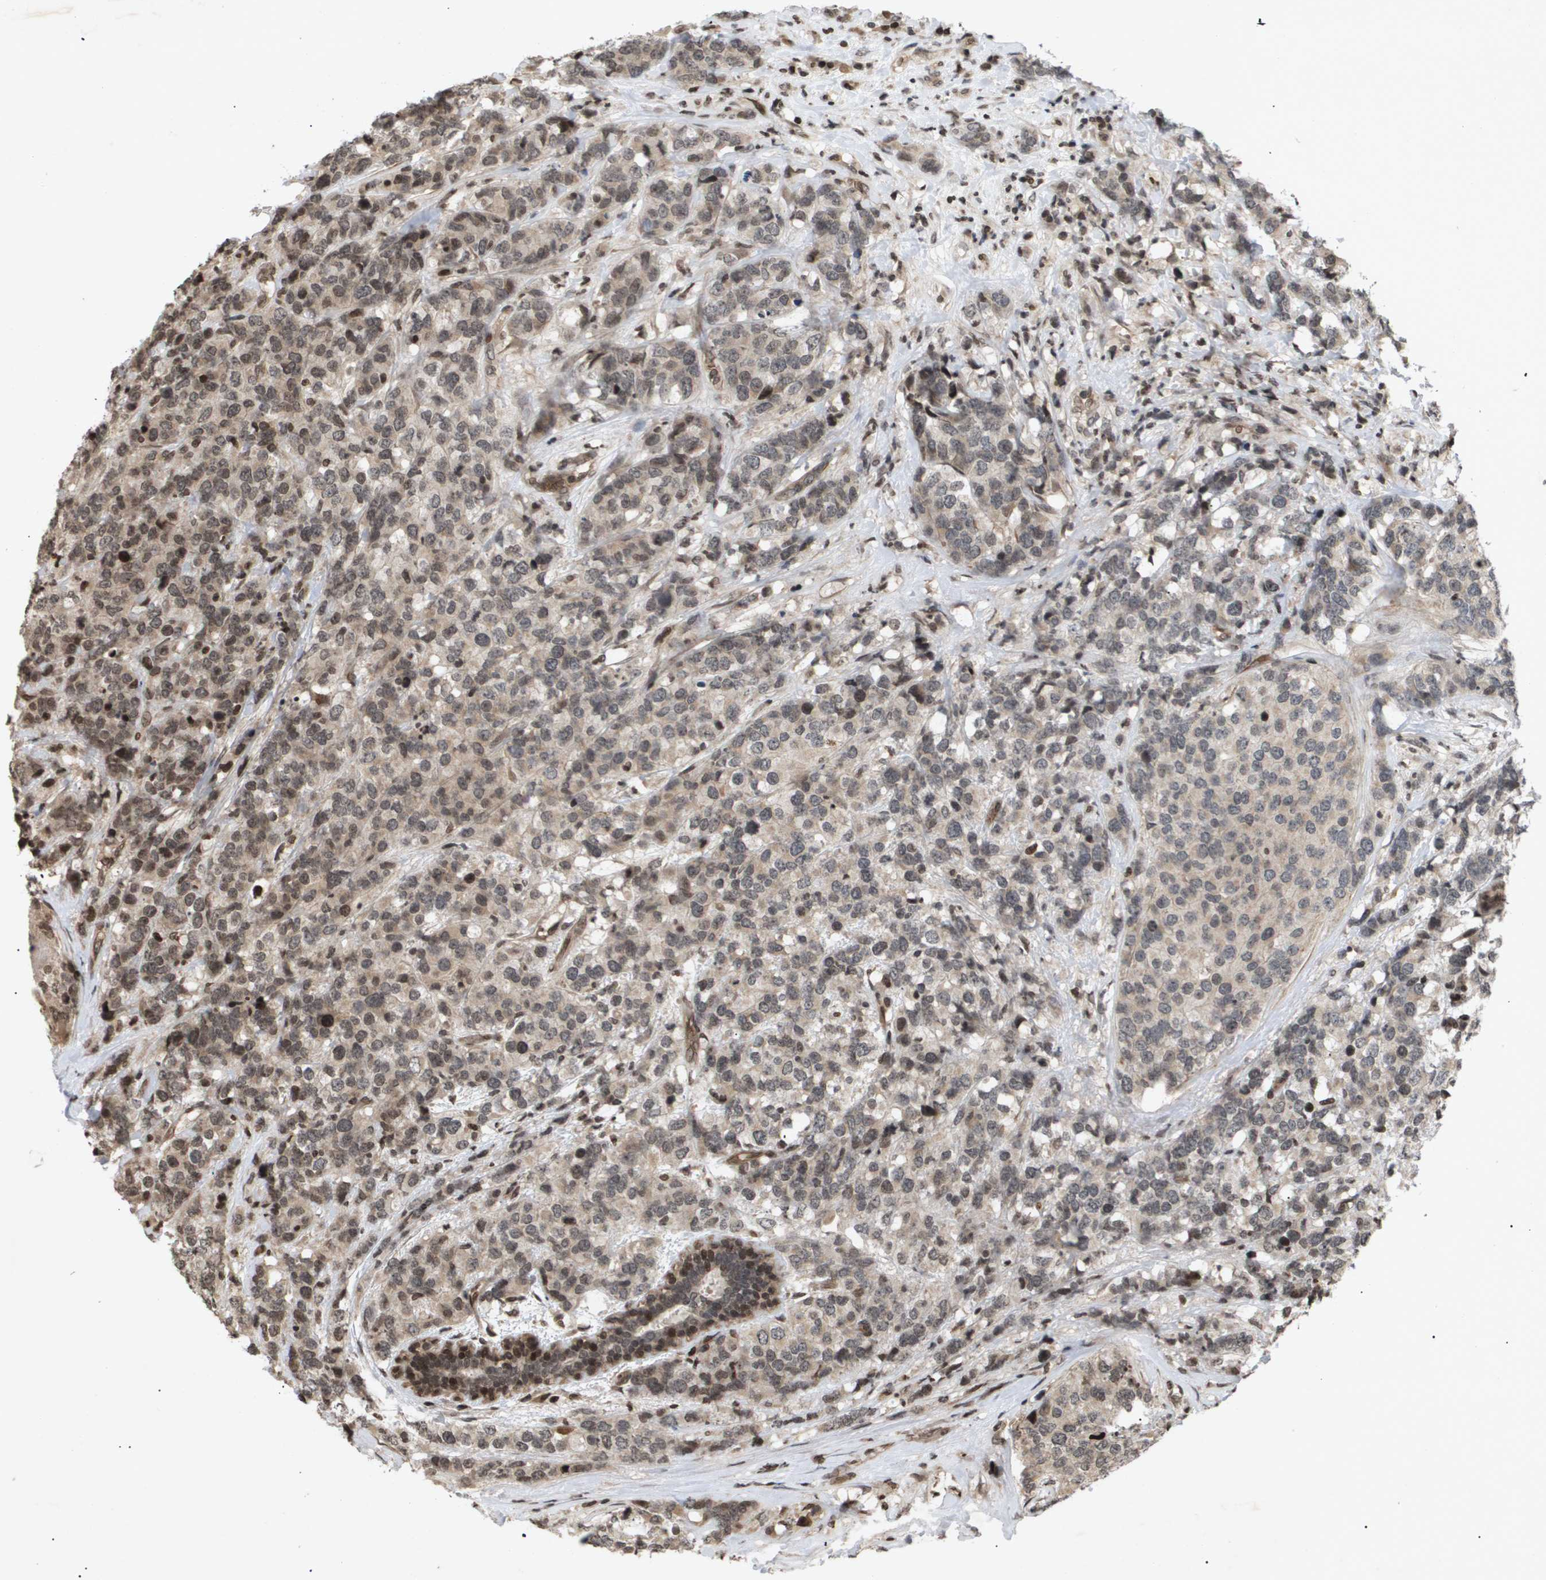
{"staining": {"intensity": "weak", "quantity": "25%-75%", "location": "cytoplasmic/membranous,nuclear"}, "tissue": "breast cancer", "cell_type": "Tumor cells", "image_type": "cancer", "snomed": [{"axis": "morphology", "description": "Lobular carcinoma"}, {"axis": "topography", "description": "Breast"}], "caption": "Human breast cancer stained for a protein (brown) reveals weak cytoplasmic/membranous and nuclear positive positivity in approximately 25%-75% of tumor cells.", "gene": "HSPA6", "patient": {"sex": "female", "age": 59}}